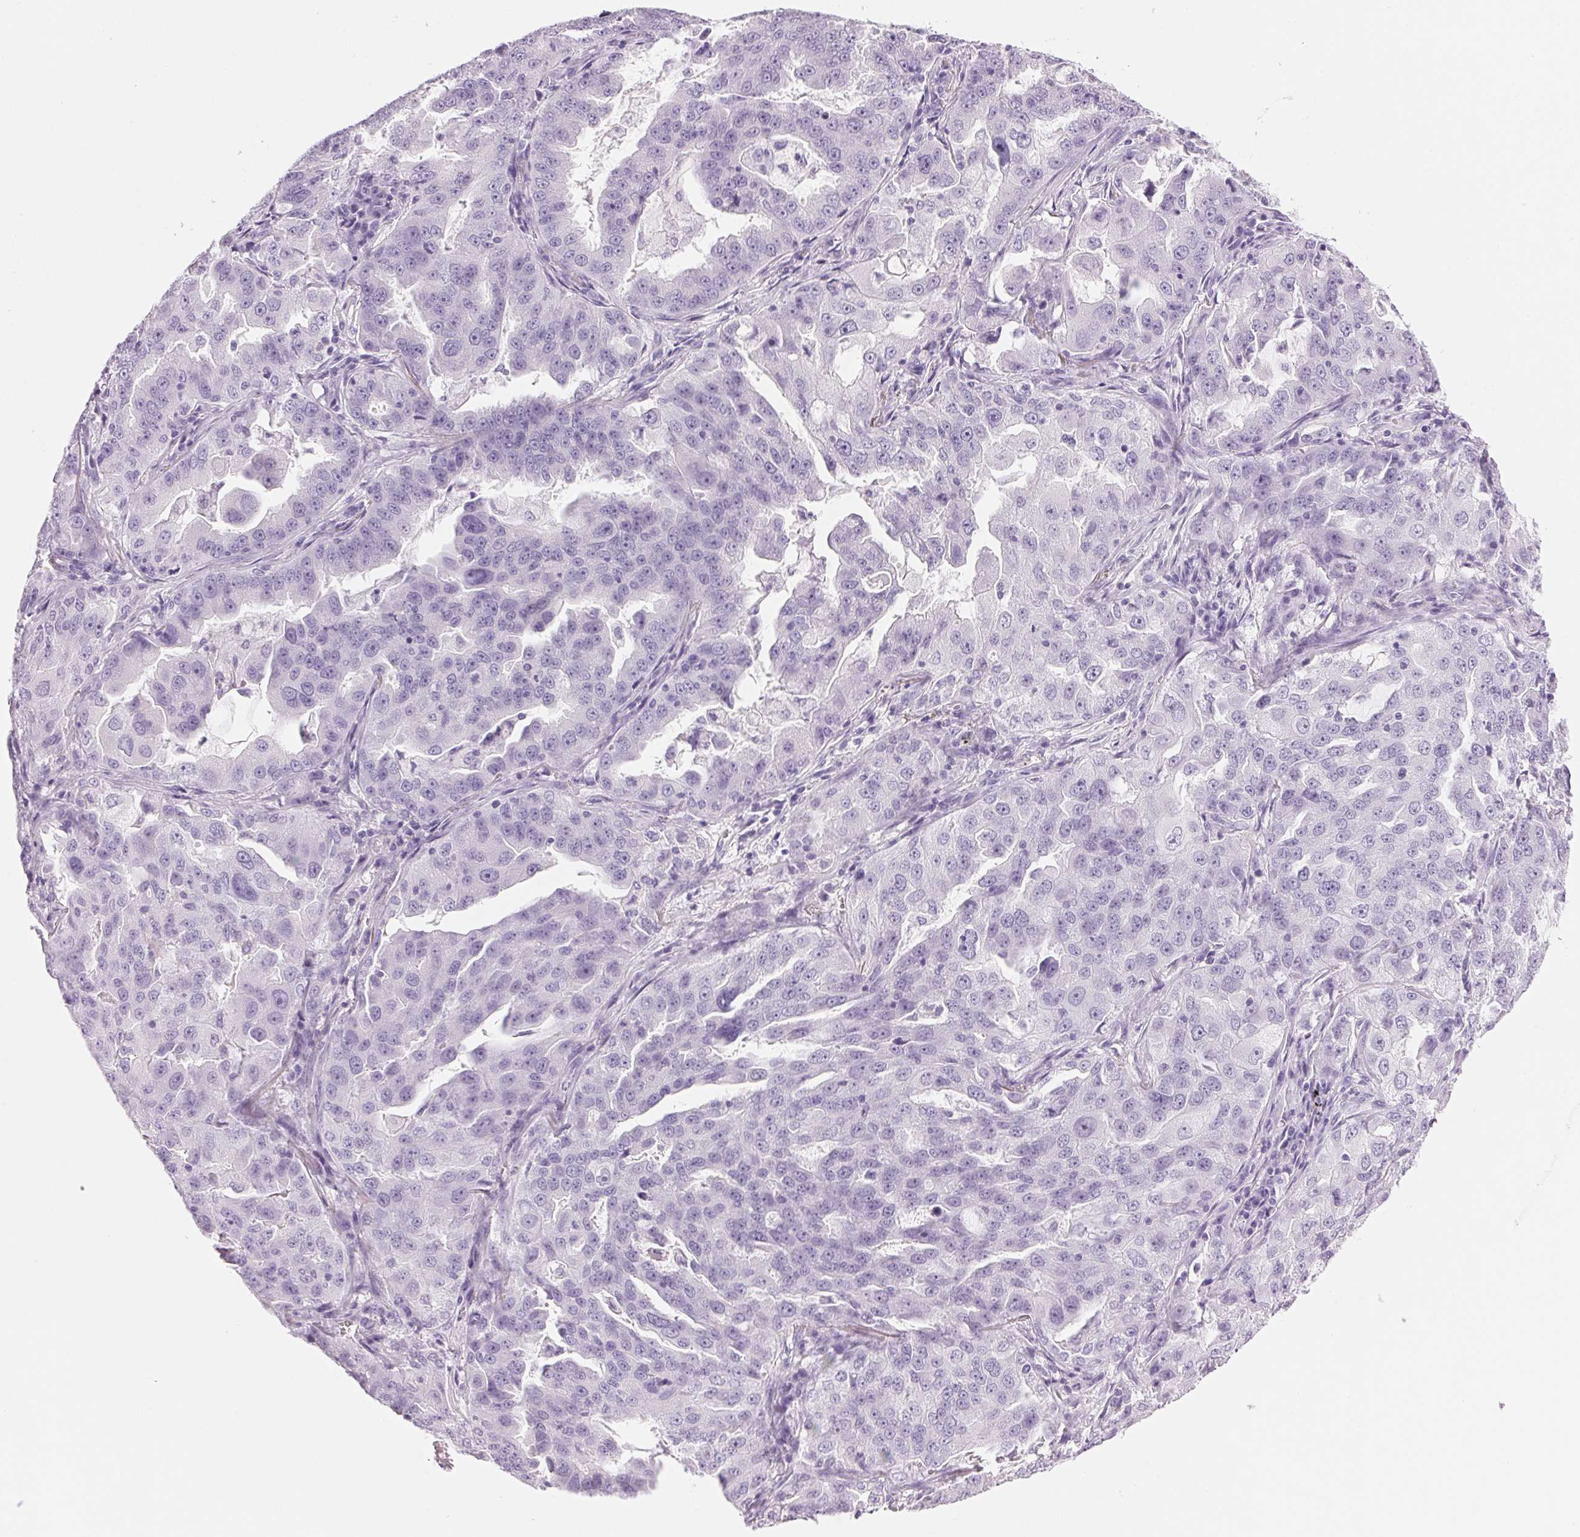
{"staining": {"intensity": "negative", "quantity": "none", "location": "none"}, "tissue": "lung cancer", "cell_type": "Tumor cells", "image_type": "cancer", "snomed": [{"axis": "morphology", "description": "Adenocarcinoma, NOS"}, {"axis": "topography", "description": "Lung"}], "caption": "The photomicrograph demonstrates no staining of tumor cells in lung cancer.", "gene": "IGFBP1", "patient": {"sex": "female", "age": 61}}